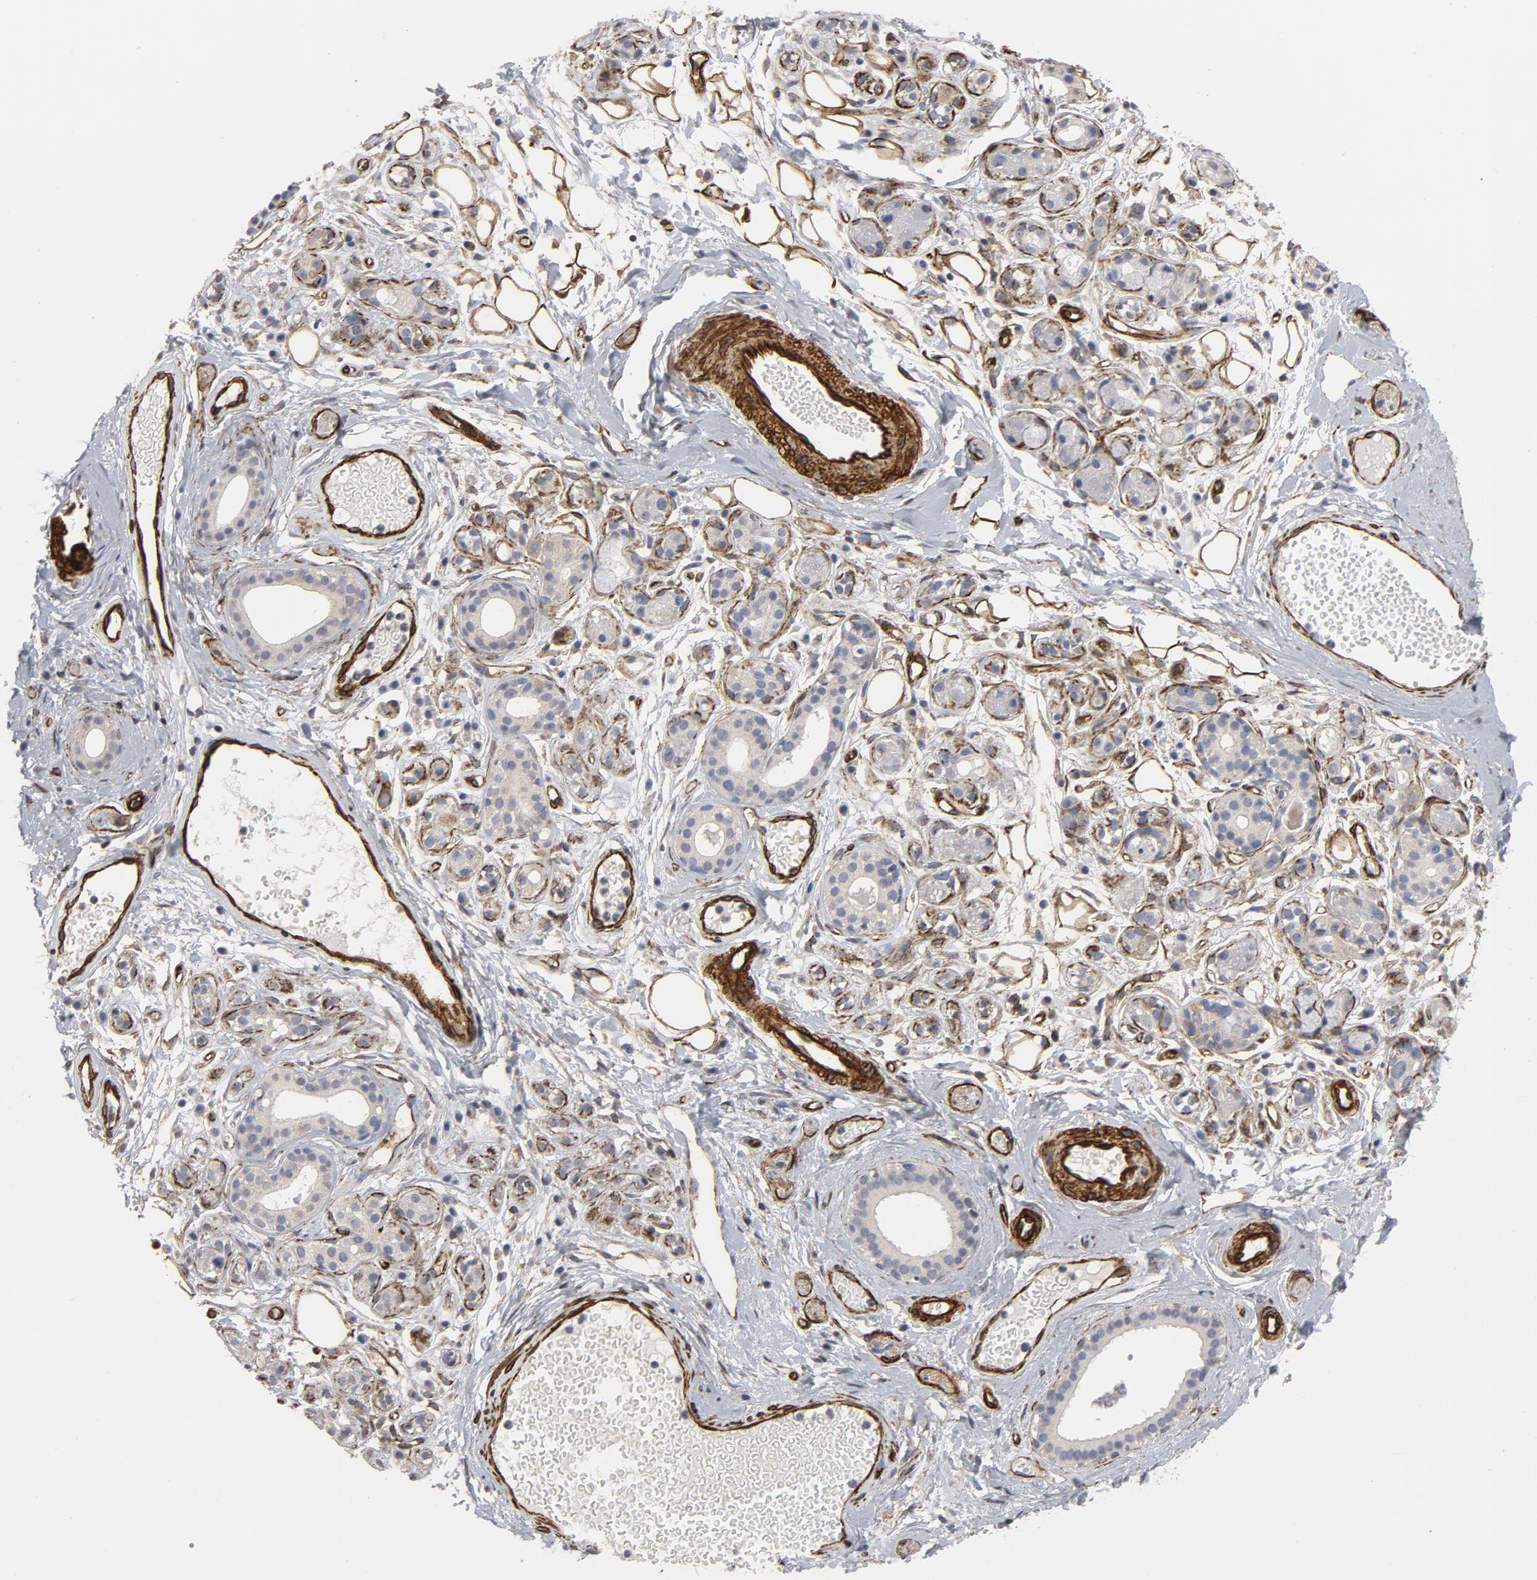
{"staining": {"intensity": "strong", "quantity": "<25%", "location": "cytoplasmic/membranous"}, "tissue": "salivary gland", "cell_type": "Glandular cells", "image_type": "normal", "snomed": [{"axis": "morphology", "description": "Normal tissue, NOS"}, {"axis": "topography", "description": "Salivary gland"}], "caption": "IHC of unremarkable human salivary gland demonstrates medium levels of strong cytoplasmic/membranous positivity in approximately <25% of glandular cells.", "gene": "GNG2", "patient": {"sex": "male", "age": 54}}